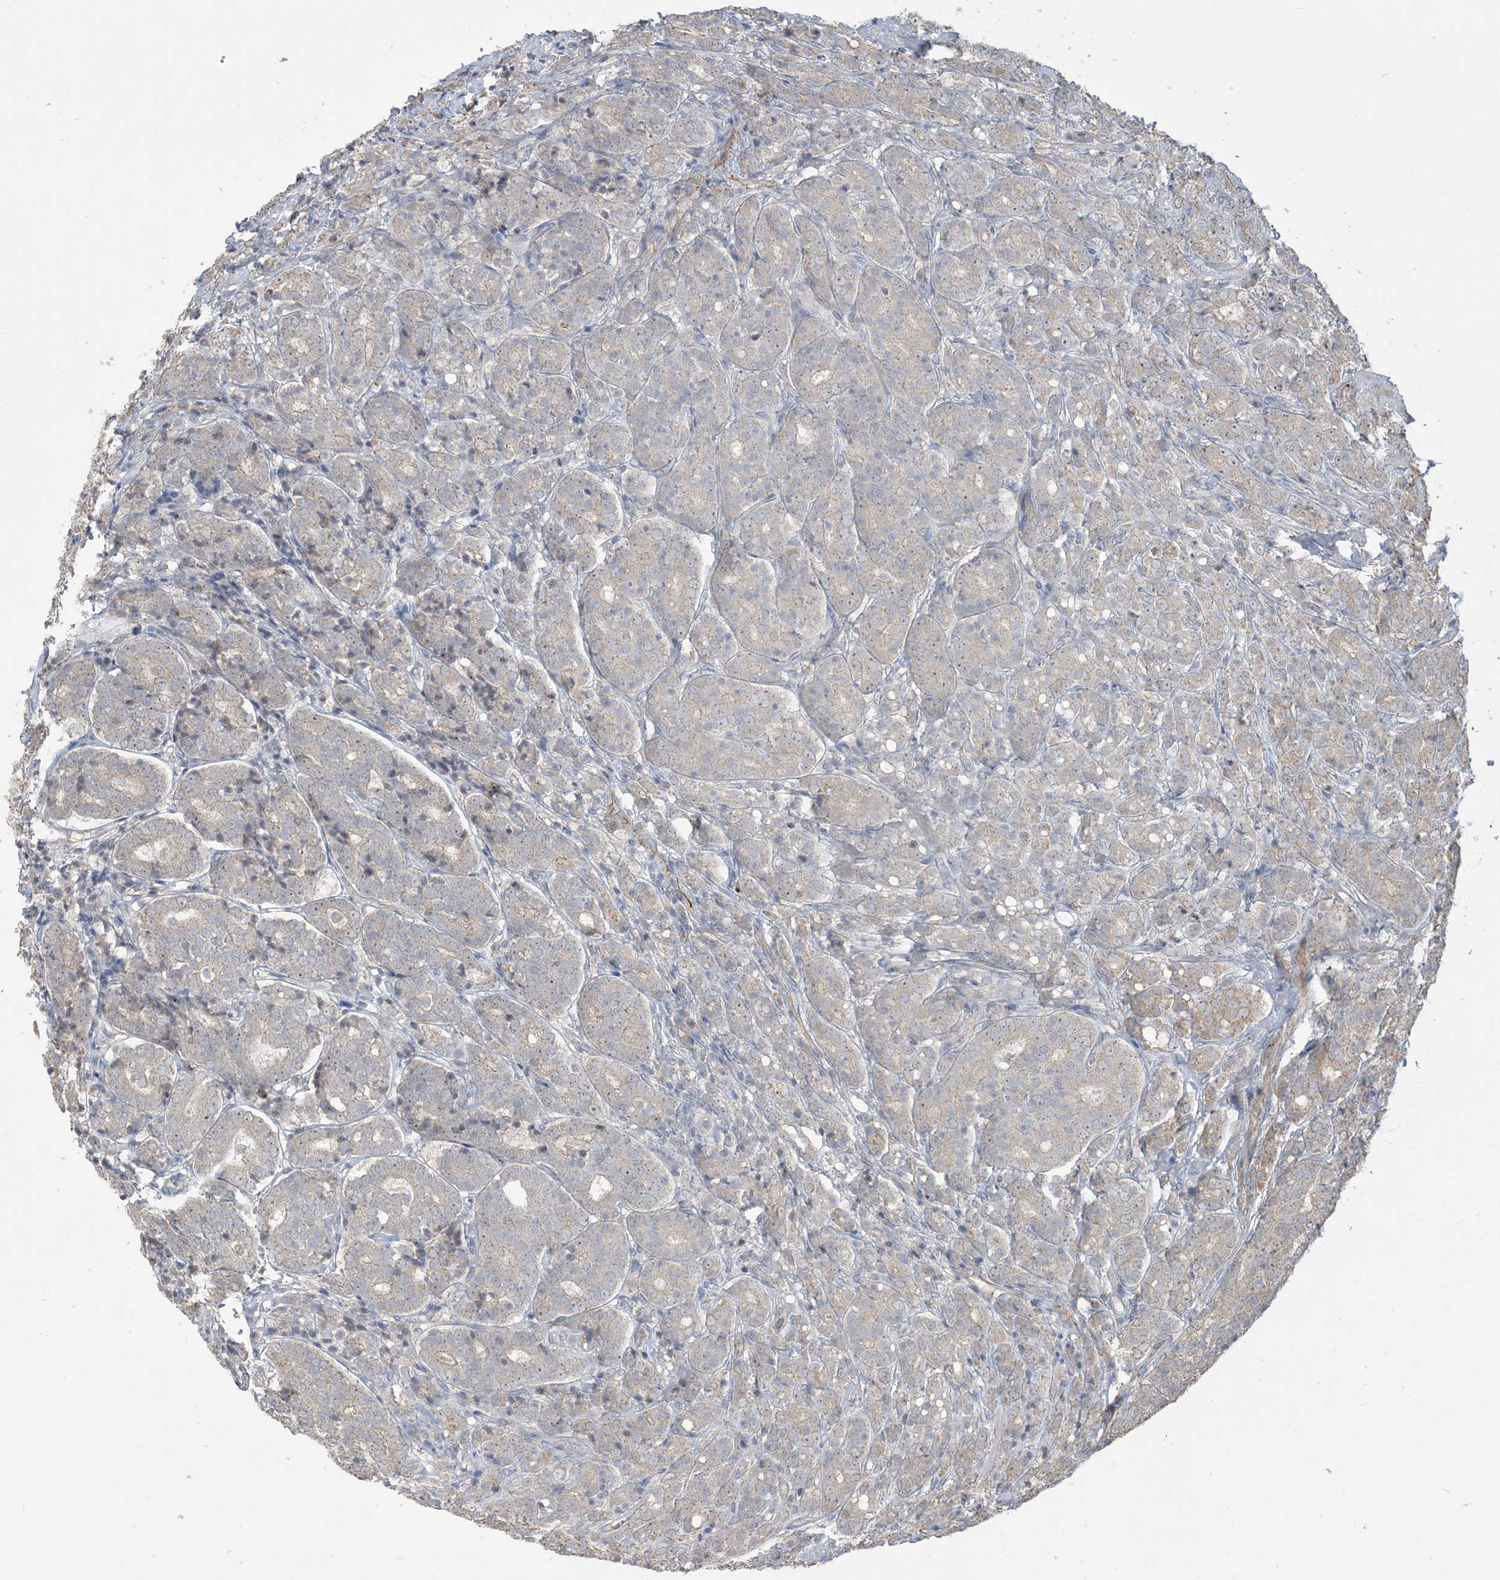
{"staining": {"intensity": "negative", "quantity": "none", "location": "none"}, "tissue": "prostate cancer", "cell_type": "Tumor cells", "image_type": "cancer", "snomed": [{"axis": "morphology", "description": "Adenocarcinoma, High grade"}, {"axis": "topography", "description": "Prostate"}], "caption": "Immunohistochemistry of human prostate cancer exhibits no expression in tumor cells. (DAB immunohistochemistry (IHC), high magnification).", "gene": "KLHL18", "patient": {"sex": "male", "age": 62}}